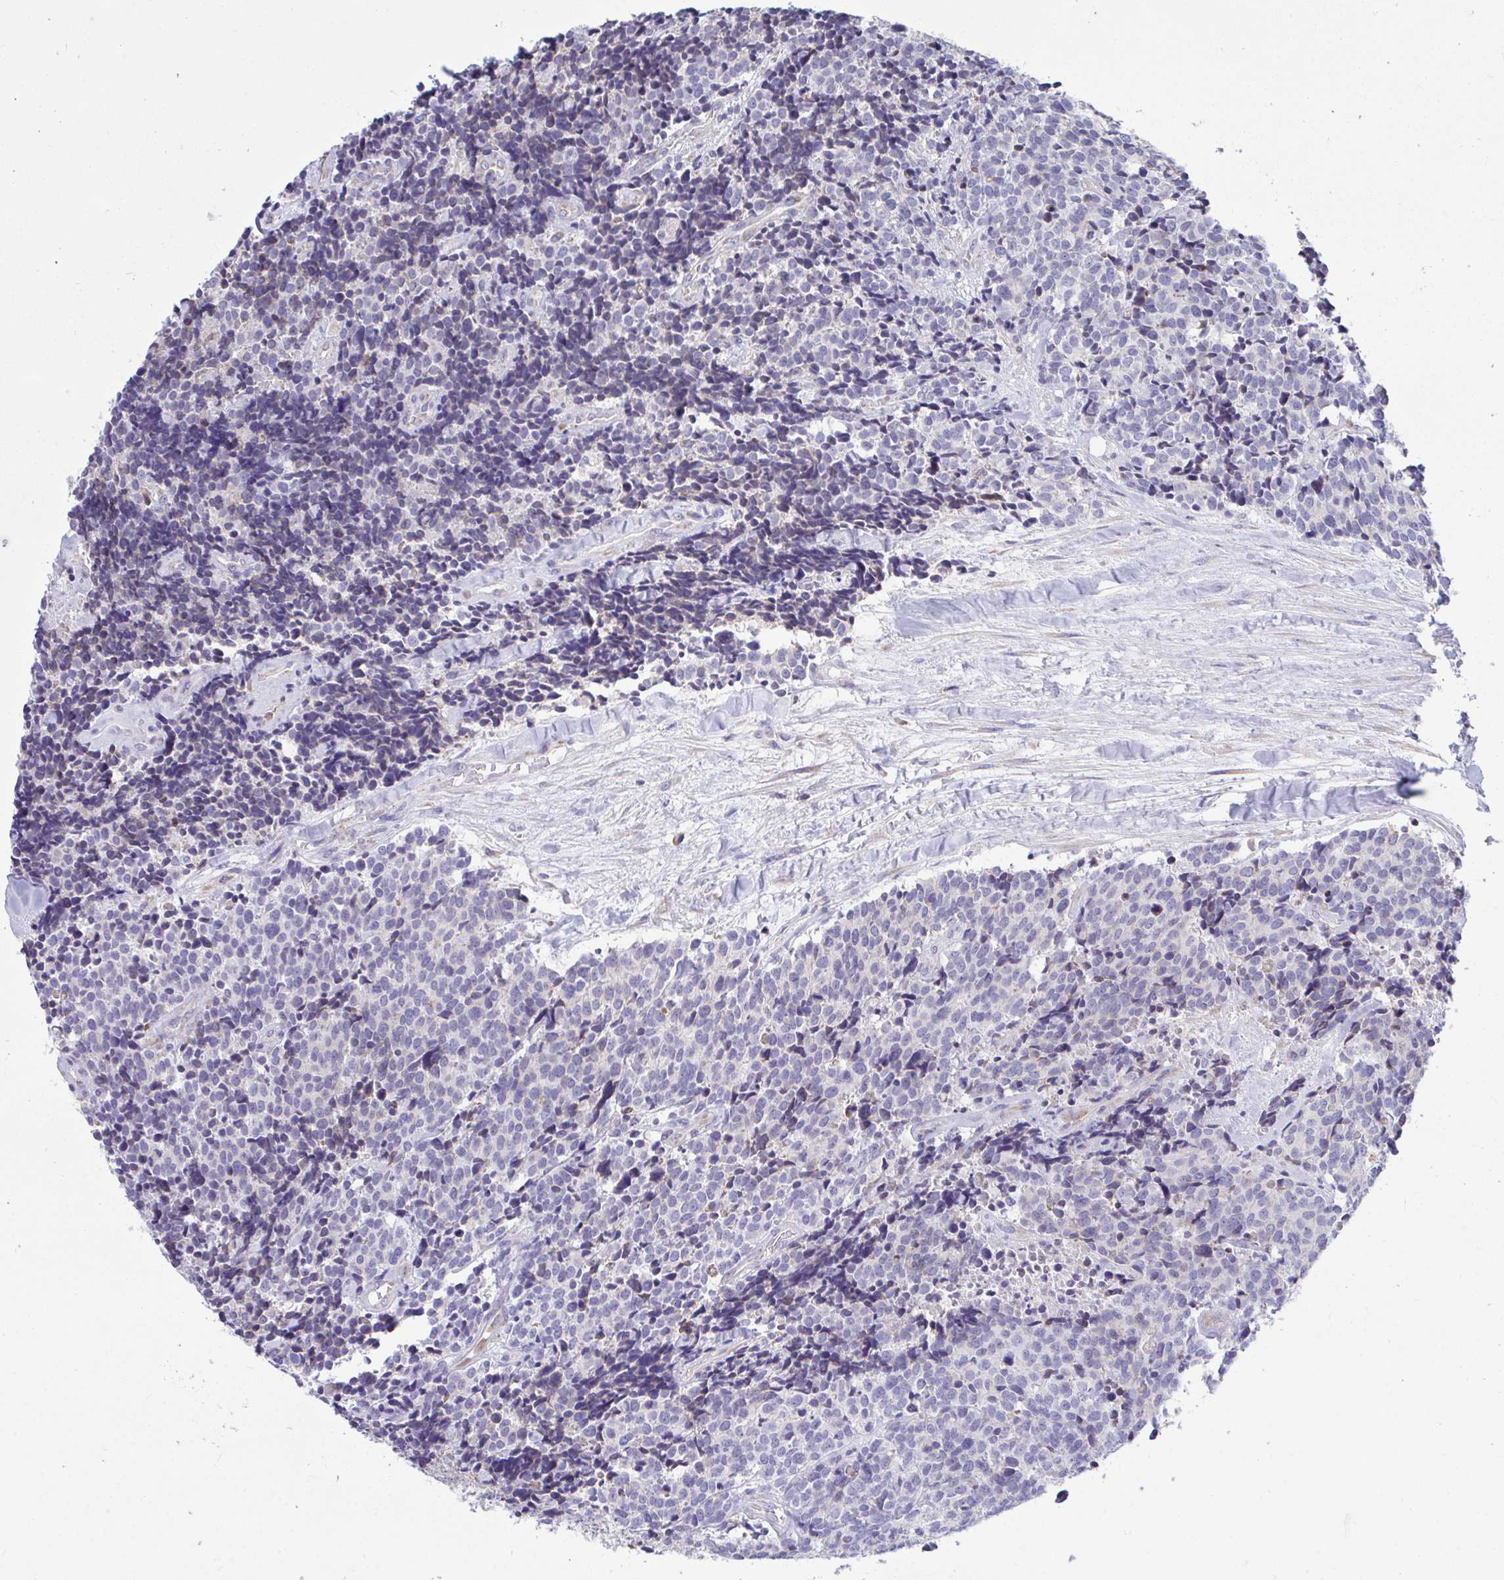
{"staining": {"intensity": "negative", "quantity": "none", "location": "none"}, "tissue": "carcinoid", "cell_type": "Tumor cells", "image_type": "cancer", "snomed": [{"axis": "morphology", "description": "Carcinoid, malignant, NOS"}, {"axis": "topography", "description": "Skin"}], "caption": "IHC image of neoplastic tissue: human carcinoid stained with DAB demonstrates no significant protein expression in tumor cells.", "gene": "PIGK", "patient": {"sex": "female", "age": 79}}